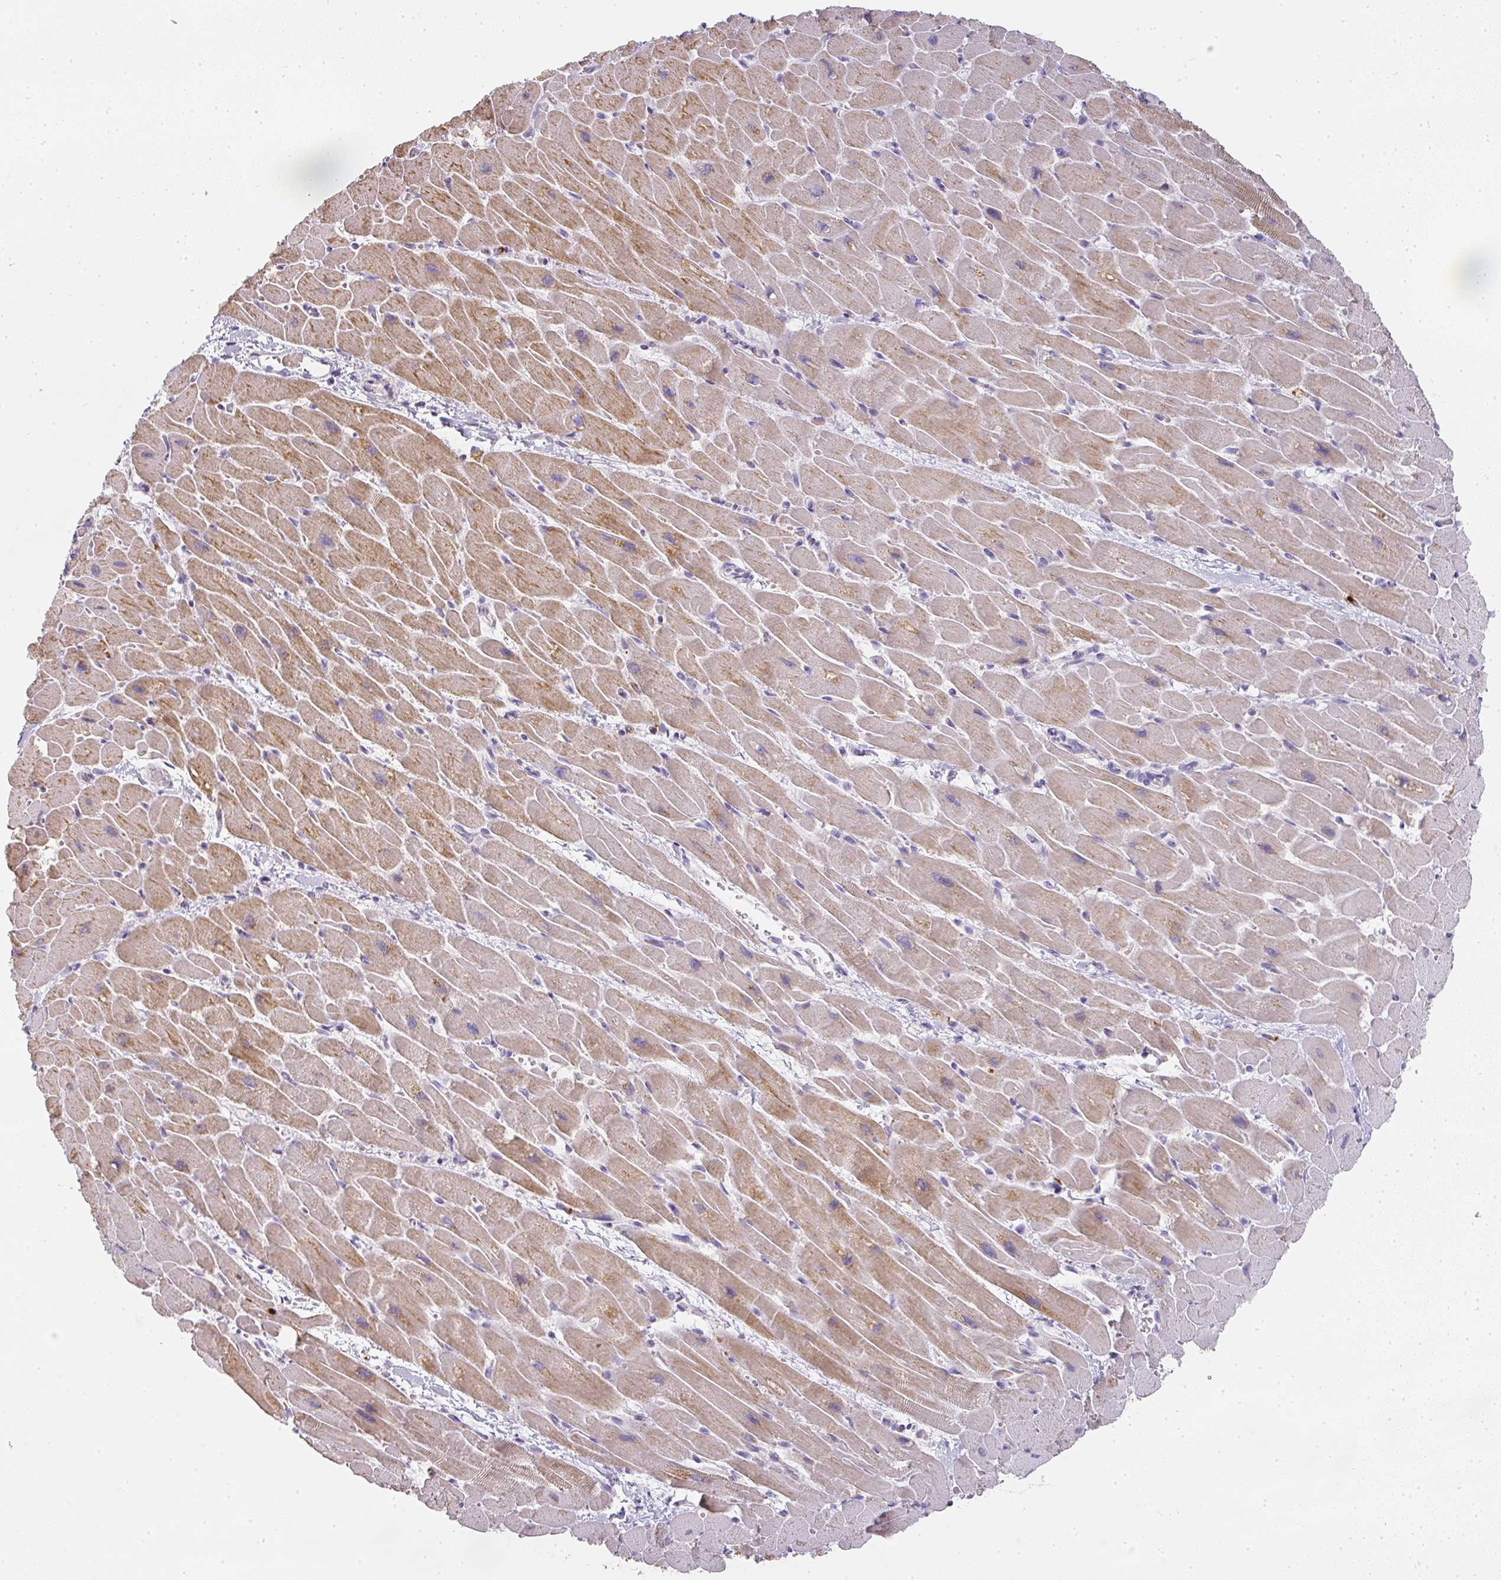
{"staining": {"intensity": "moderate", "quantity": "25%-75%", "location": "cytoplasmic/membranous"}, "tissue": "heart muscle", "cell_type": "Cardiomyocytes", "image_type": "normal", "snomed": [{"axis": "morphology", "description": "Normal tissue, NOS"}, {"axis": "topography", "description": "Heart"}], "caption": "IHC photomicrograph of benign human heart muscle stained for a protein (brown), which exhibits medium levels of moderate cytoplasmic/membranous expression in approximately 25%-75% of cardiomyocytes.", "gene": "CAMP", "patient": {"sex": "male", "age": 37}}